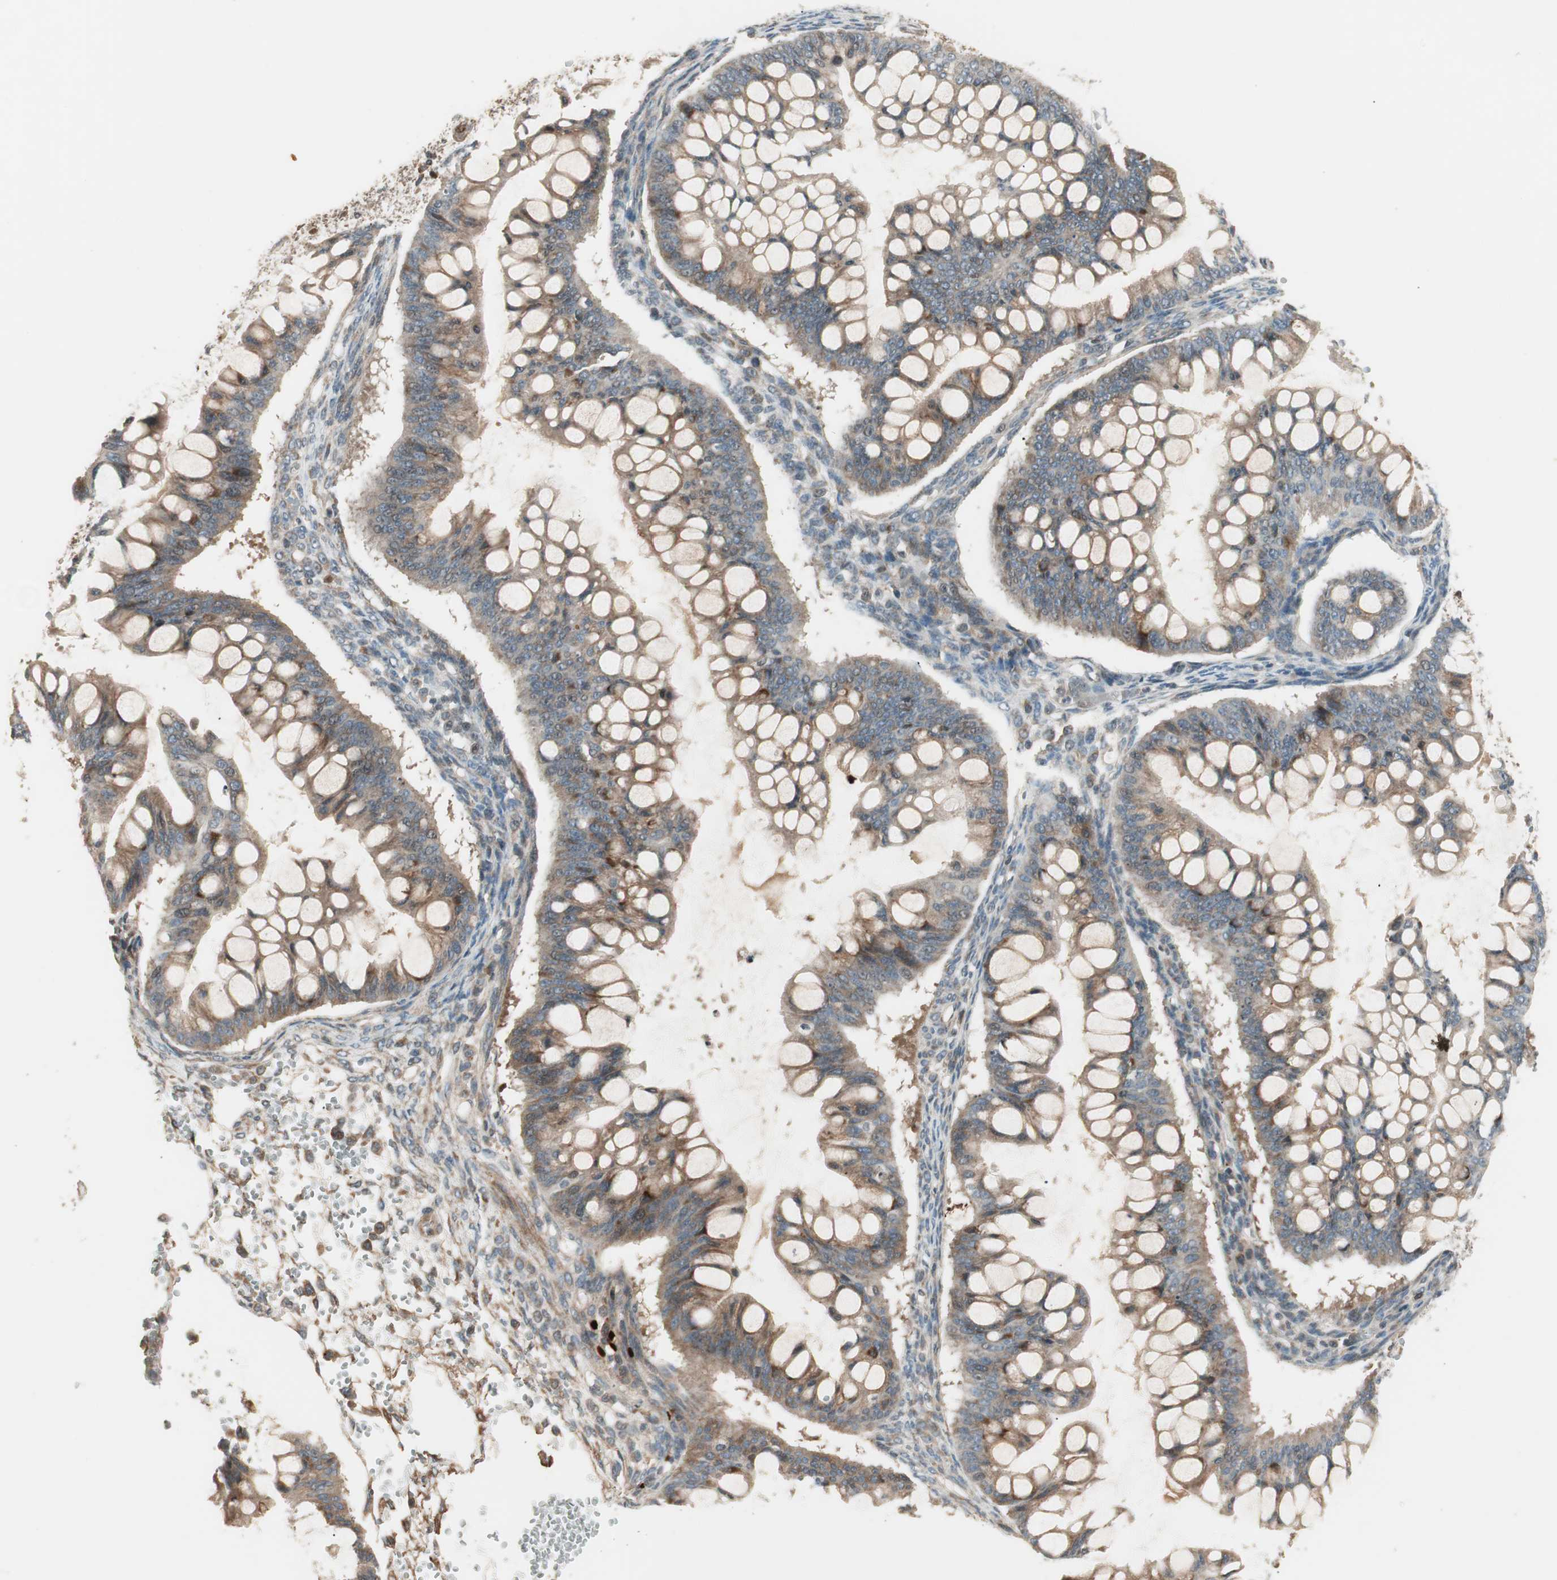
{"staining": {"intensity": "weak", "quantity": ">75%", "location": "cytoplasmic/membranous"}, "tissue": "ovarian cancer", "cell_type": "Tumor cells", "image_type": "cancer", "snomed": [{"axis": "morphology", "description": "Cystadenocarcinoma, mucinous, NOS"}, {"axis": "topography", "description": "Ovary"}], "caption": "A high-resolution micrograph shows immunohistochemistry staining of ovarian cancer, which displays weak cytoplasmic/membranous expression in approximately >75% of tumor cells. (DAB IHC with brightfield microscopy, high magnification).", "gene": "SFRP1", "patient": {"sex": "female", "age": 73}}